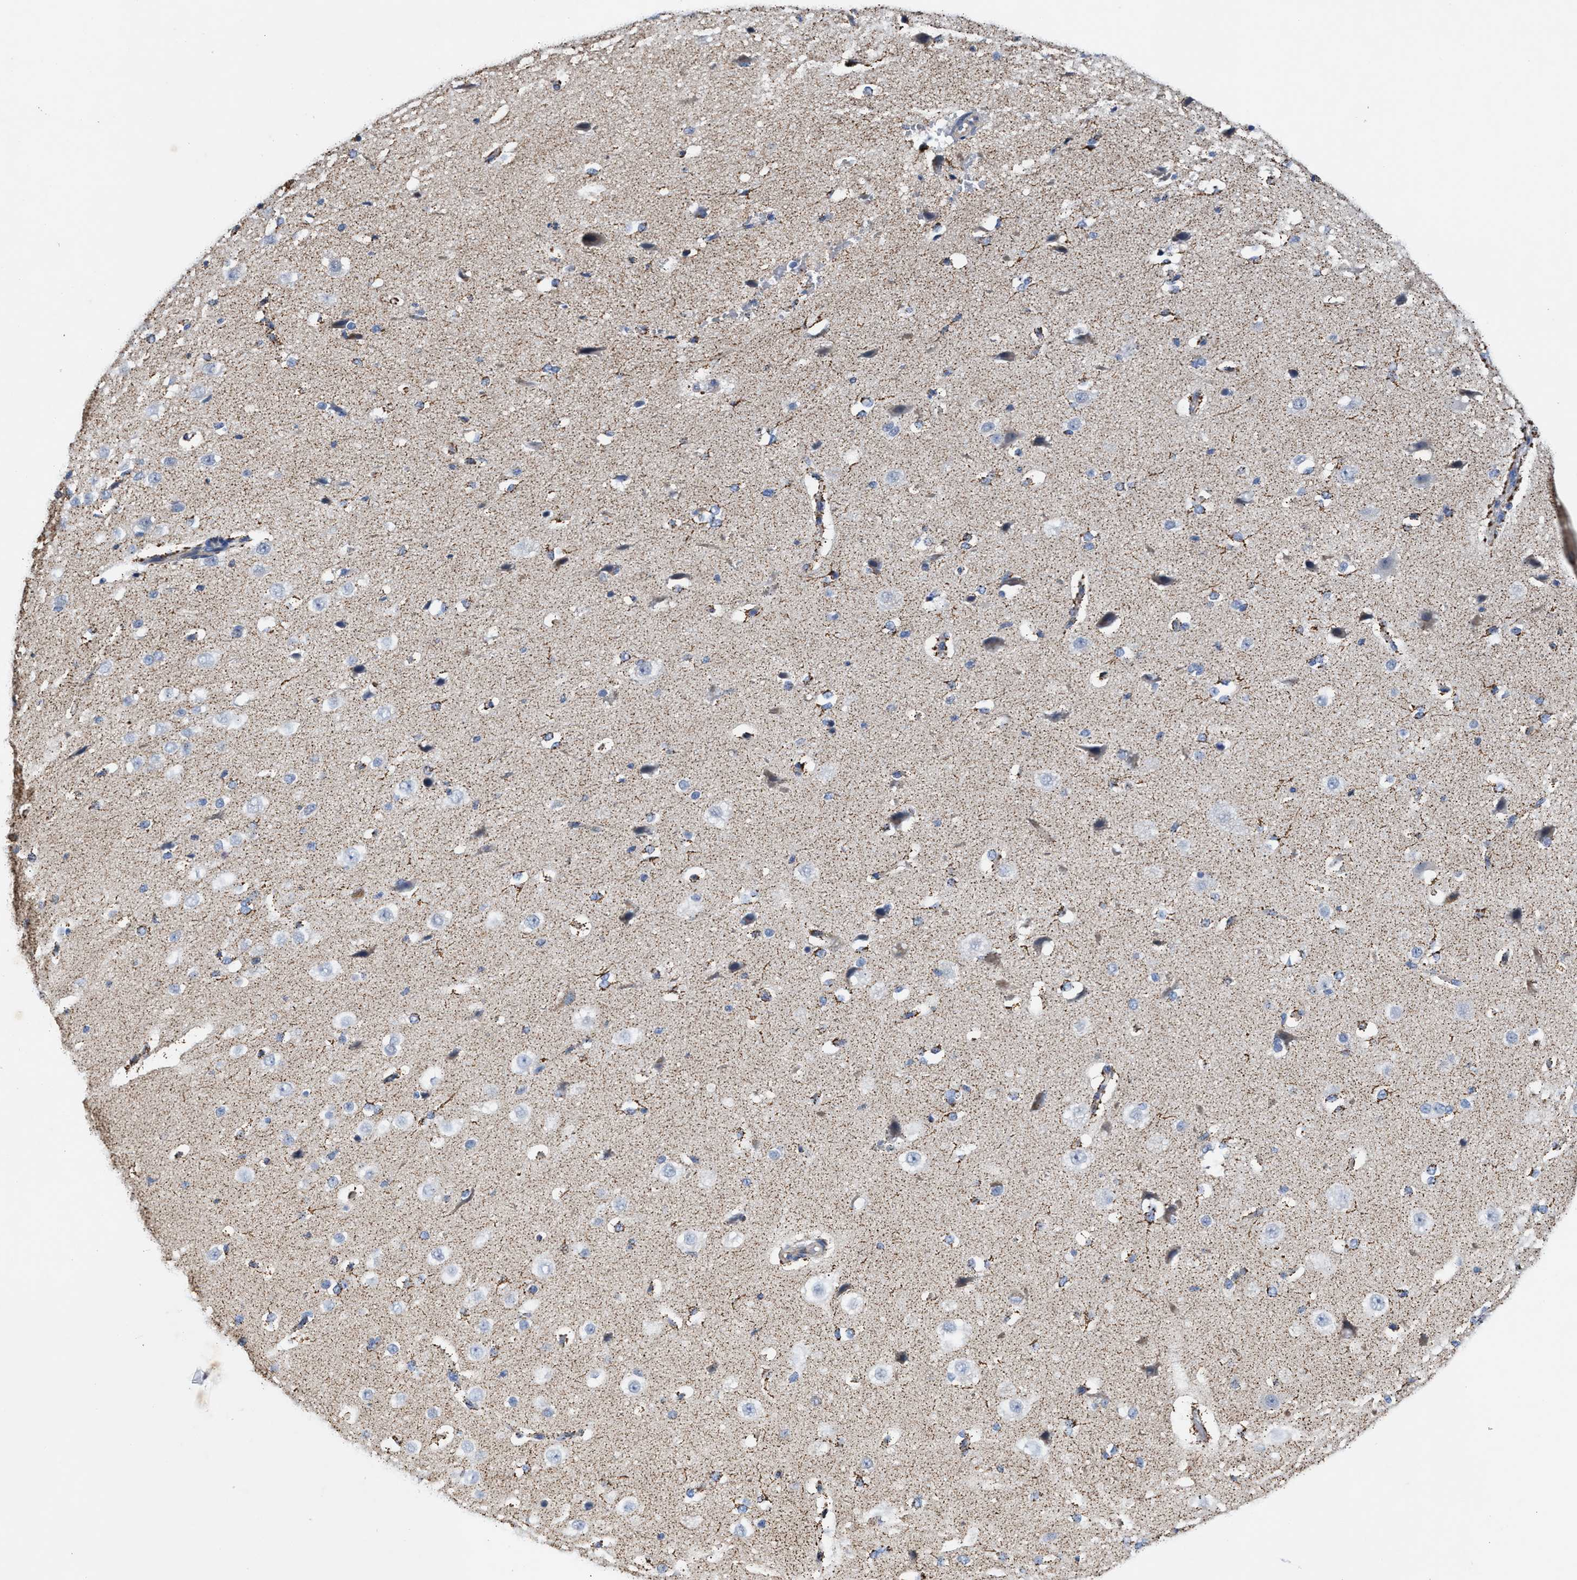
{"staining": {"intensity": "weak", "quantity": "<25%", "location": "cytoplasmic/membranous"}, "tissue": "cerebral cortex", "cell_type": "Endothelial cells", "image_type": "normal", "snomed": [{"axis": "morphology", "description": "Normal tissue, NOS"}, {"axis": "morphology", "description": "Developmental malformation"}, {"axis": "topography", "description": "Cerebral cortex"}], "caption": "This is an immunohistochemistry (IHC) photomicrograph of normal cerebral cortex. There is no staining in endothelial cells.", "gene": "JAG1", "patient": {"sex": "female", "age": 30}}